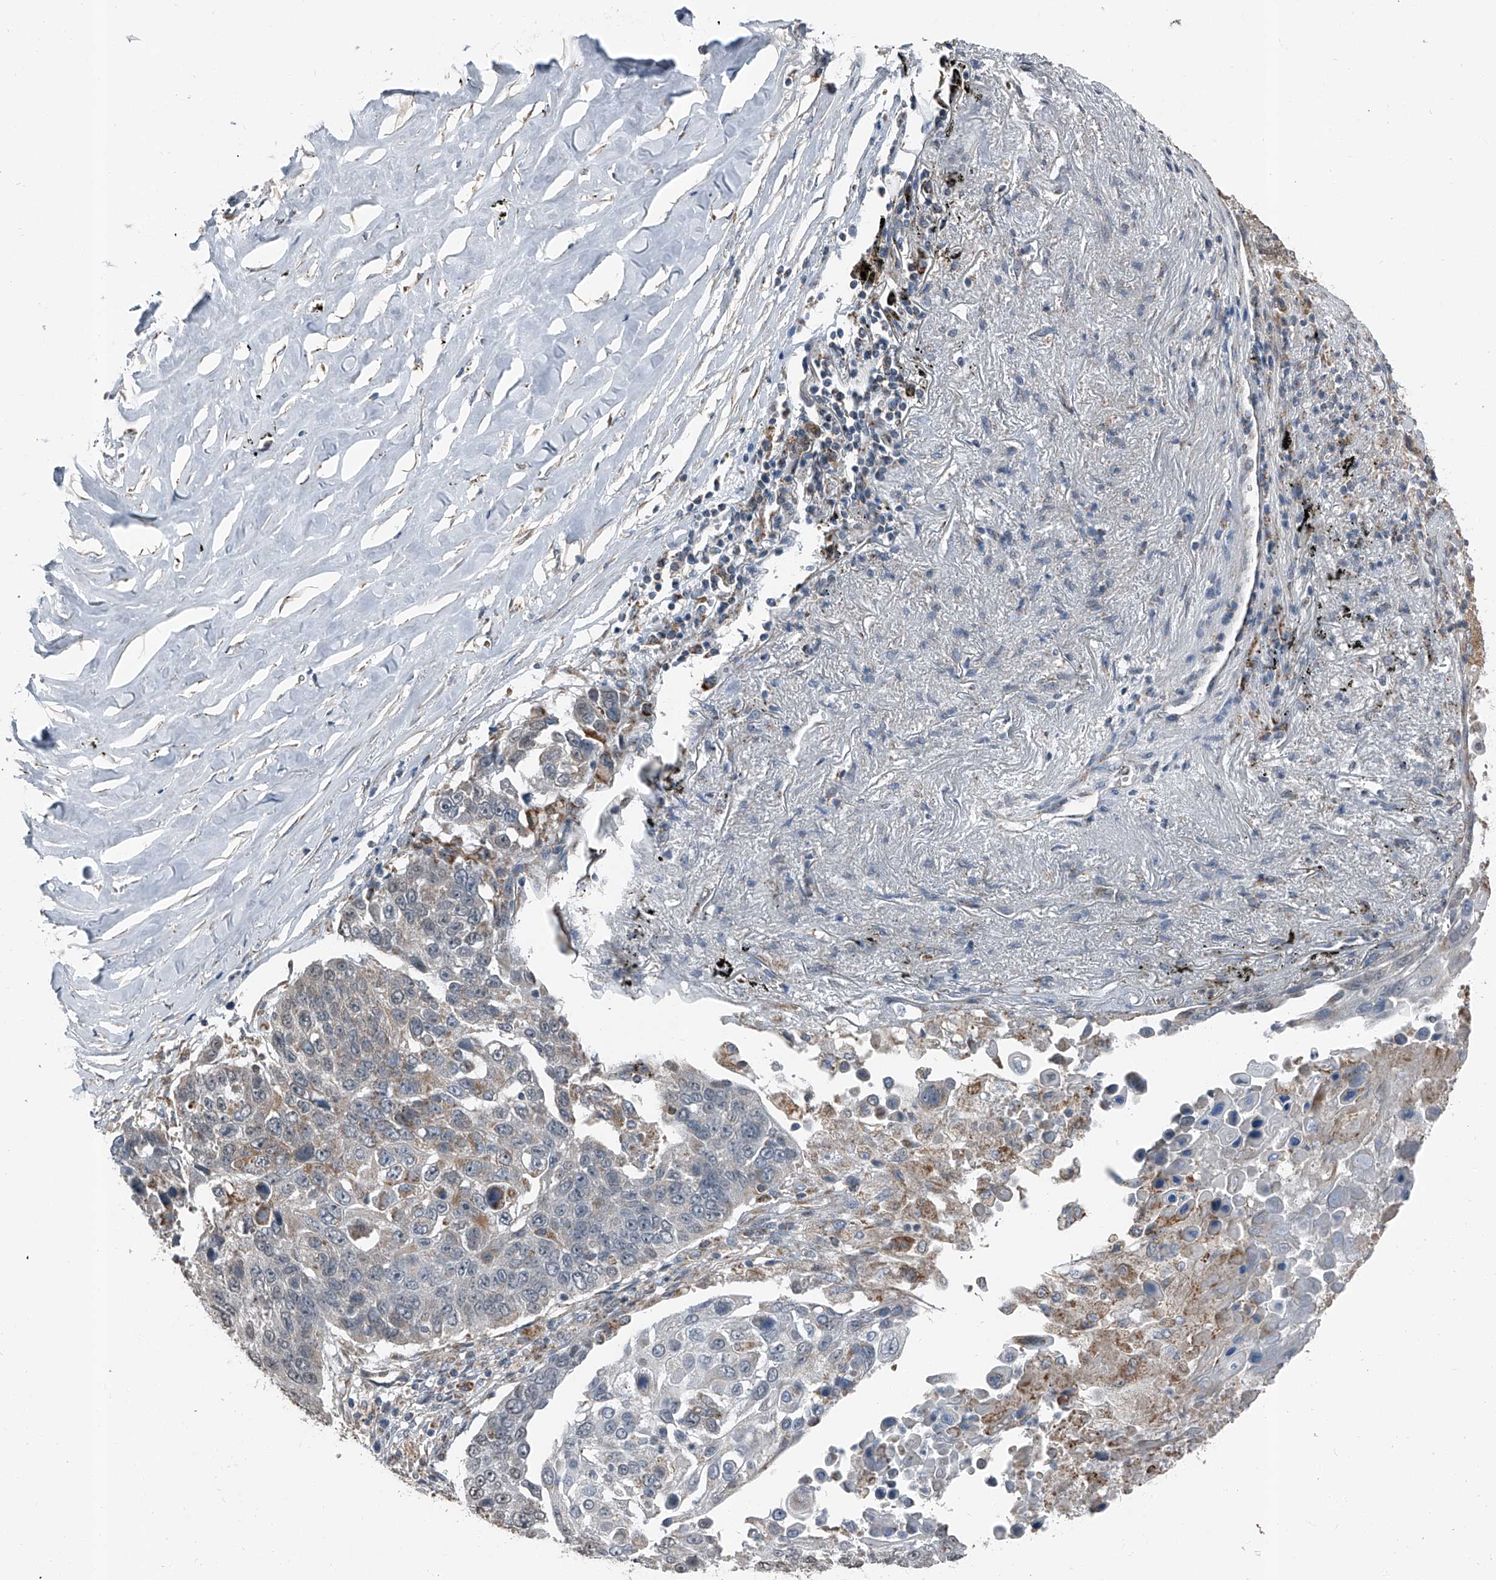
{"staining": {"intensity": "weak", "quantity": "25%-75%", "location": "cytoplasmic/membranous"}, "tissue": "lung cancer", "cell_type": "Tumor cells", "image_type": "cancer", "snomed": [{"axis": "morphology", "description": "Squamous cell carcinoma, NOS"}, {"axis": "topography", "description": "Lung"}], "caption": "Protein analysis of squamous cell carcinoma (lung) tissue demonstrates weak cytoplasmic/membranous positivity in approximately 25%-75% of tumor cells.", "gene": "CHRNA7", "patient": {"sex": "male", "age": 66}}